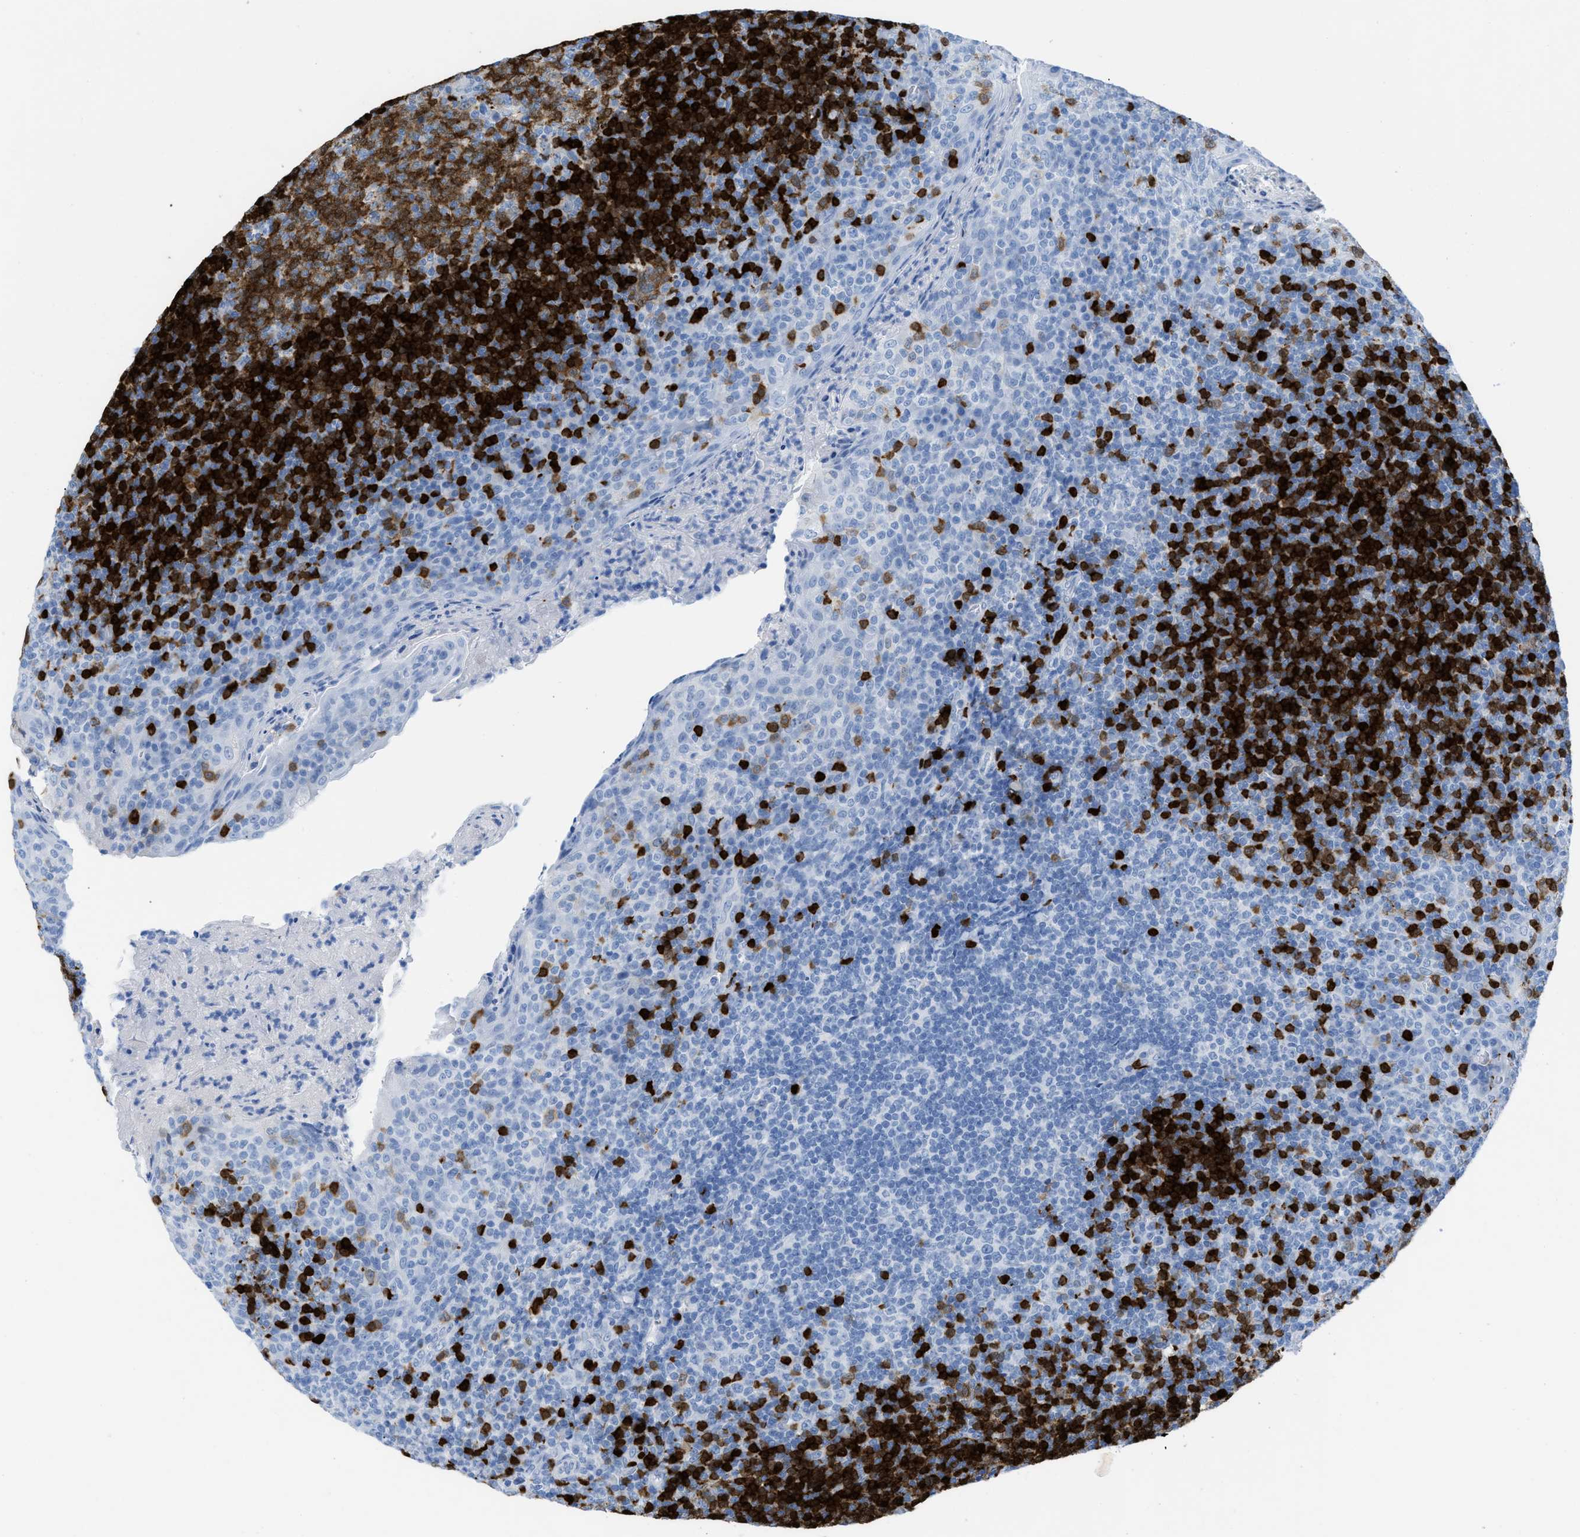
{"staining": {"intensity": "moderate", "quantity": ">75%", "location": "cytoplasmic/membranous,nuclear"}, "tissue": "tonsil", "cell_type": "Germinal center cells", "image_type": "normal", "snomed": [{"axis": "morphology", "description": "Normal tissue, NOS"}, {"axis": "topography", "description": "Tonsil"}], "caption": "Protein analysis of normal tonsil exhibits moderate cytoplasmic/membranous,nuclear expression in about >75% of germinal center cells. The staining was performed using DAB to visualize the protein expression in brown, while the nuclei were stained in blue with hematoxylin (Magnification: 20x).", "gene": "TCL1A", "patient": {"sex": "male", "age": 17}}